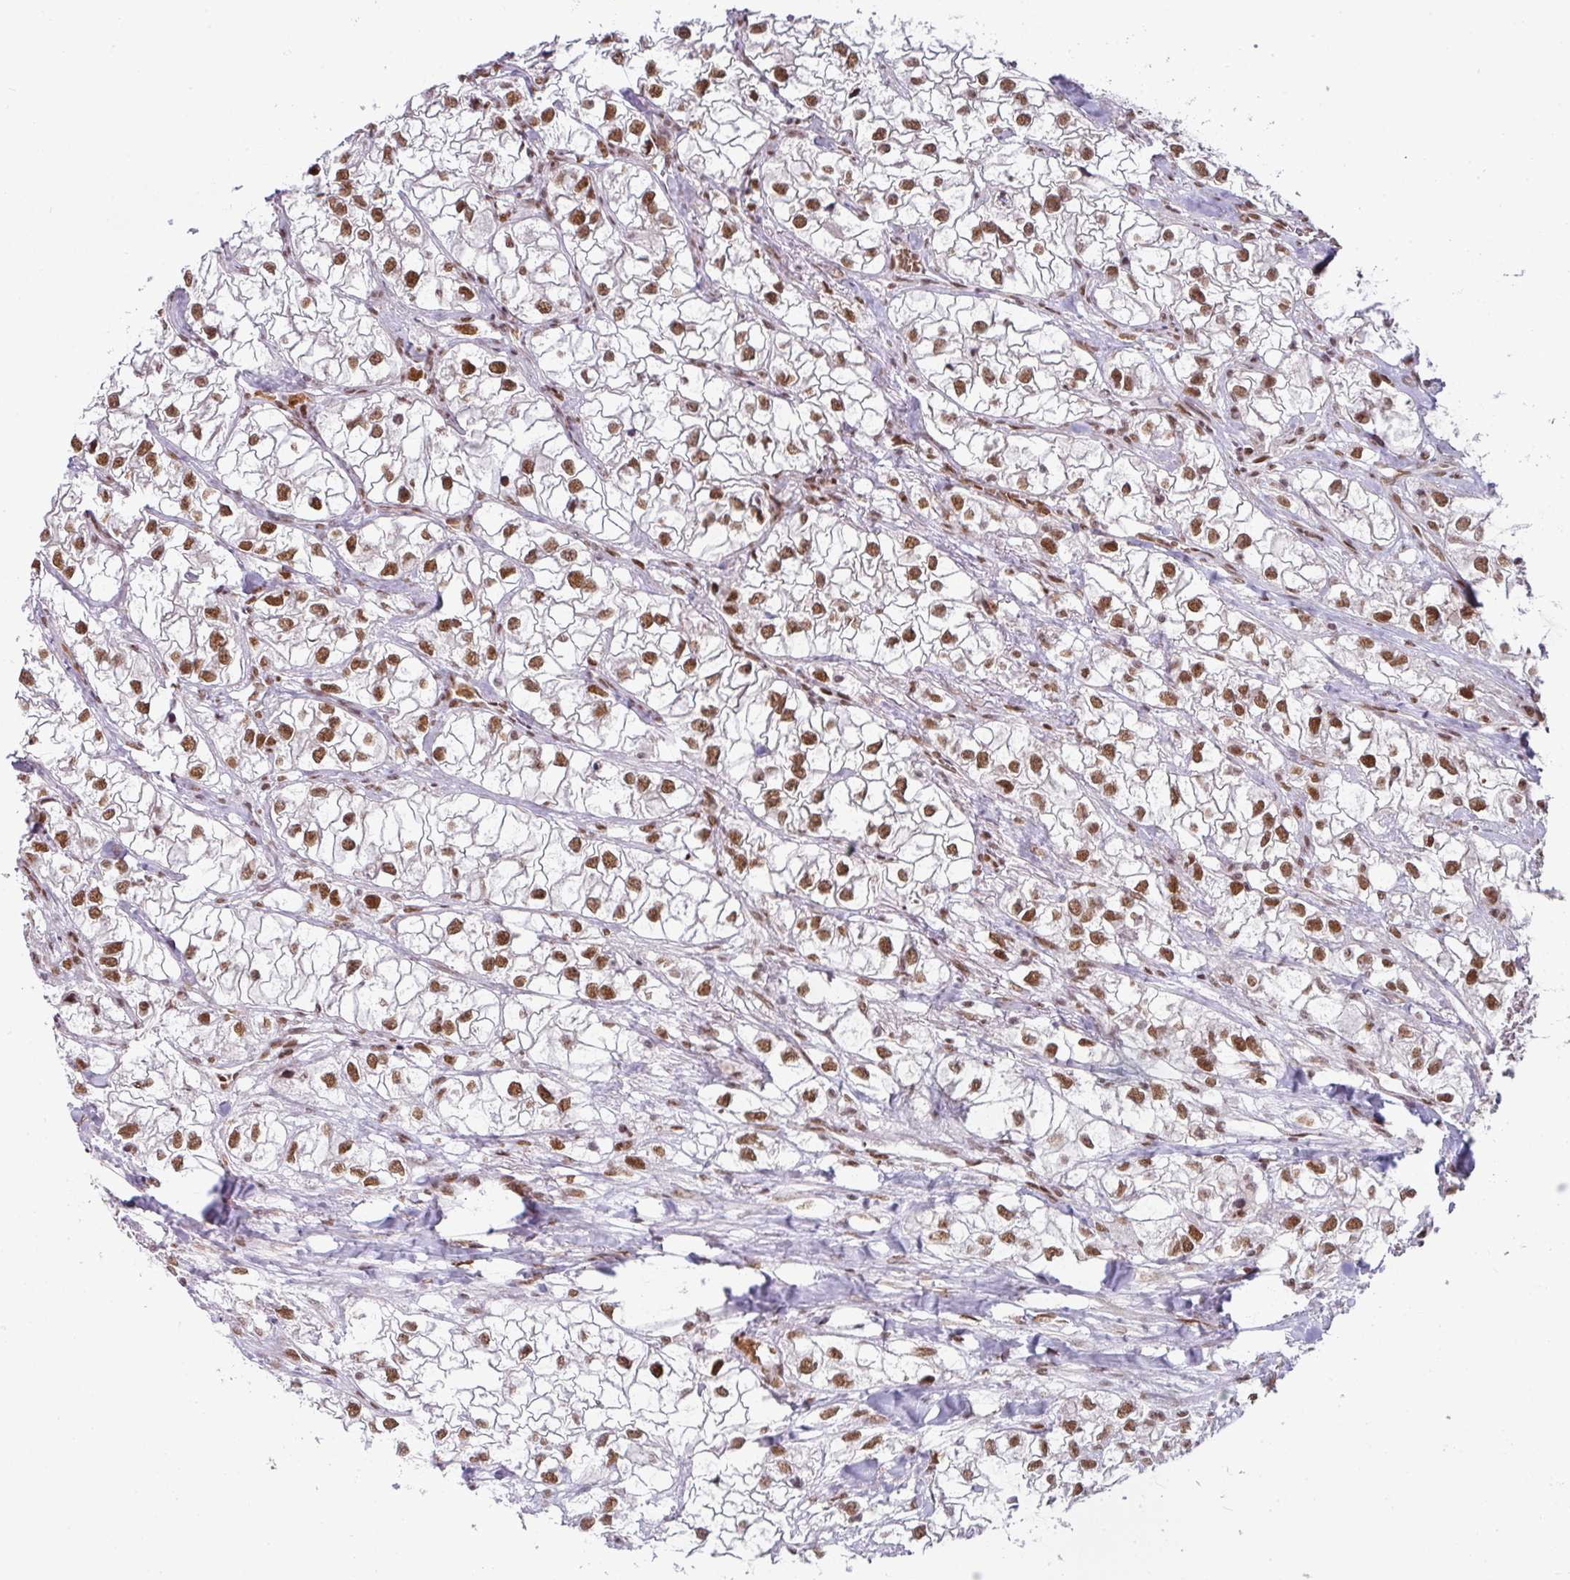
{"staining": {"intensity": "strong", "quantity": ">75%", "location": "nuclear"}, "tissue": "renal cancer", "cell_type": "Tumor cells", "image_type": "cancer", "snomed": [{"axis": "morphology", "description": "Adenocarcinoma, NOS"}, {"axis": "topography", "description": "Kidney"}], "caption": "Human renal cancer stained with a protein marker demonstrates strong staining in tumor cells.", "gene": "NCOA5", "patient": {"sex": "male", "age": 59}}